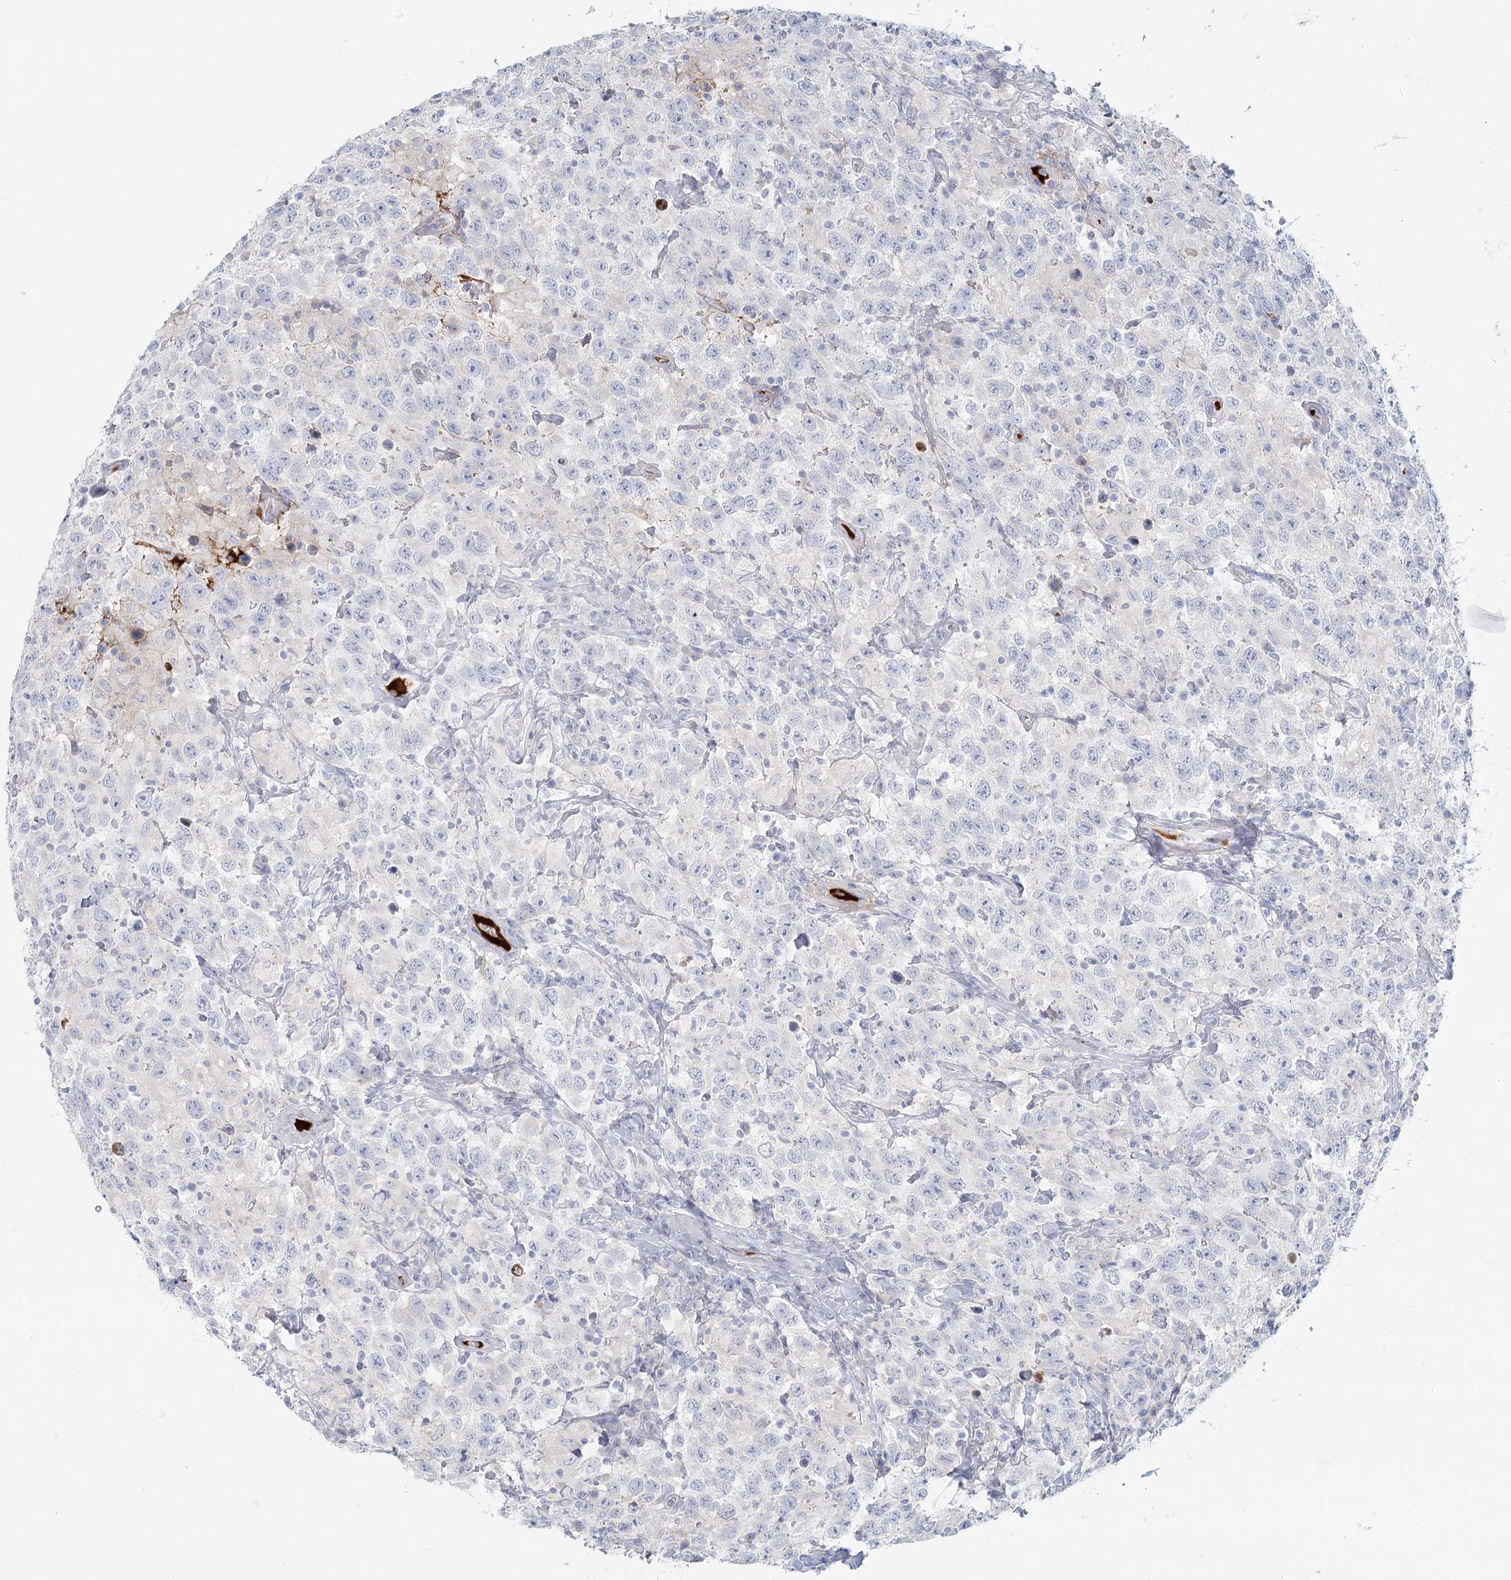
{"staining": {"intensity": "negative", "quantity": "none", "location": "none"}, "tissue": "testis cancer", "cell_type": "Tumor cells", "image_type": "cancer", "snomed": [{"axis": "morphology", "description": "Seminoma, NOS"}, {"axis": "topography", "description": "Testis"}], "caption": "Protein analysis of testis cancer (seminoma) displays no significant staining in tumor cells.", "gene": "DMGDH", "patient": {"sex": "male", "age": 41}}